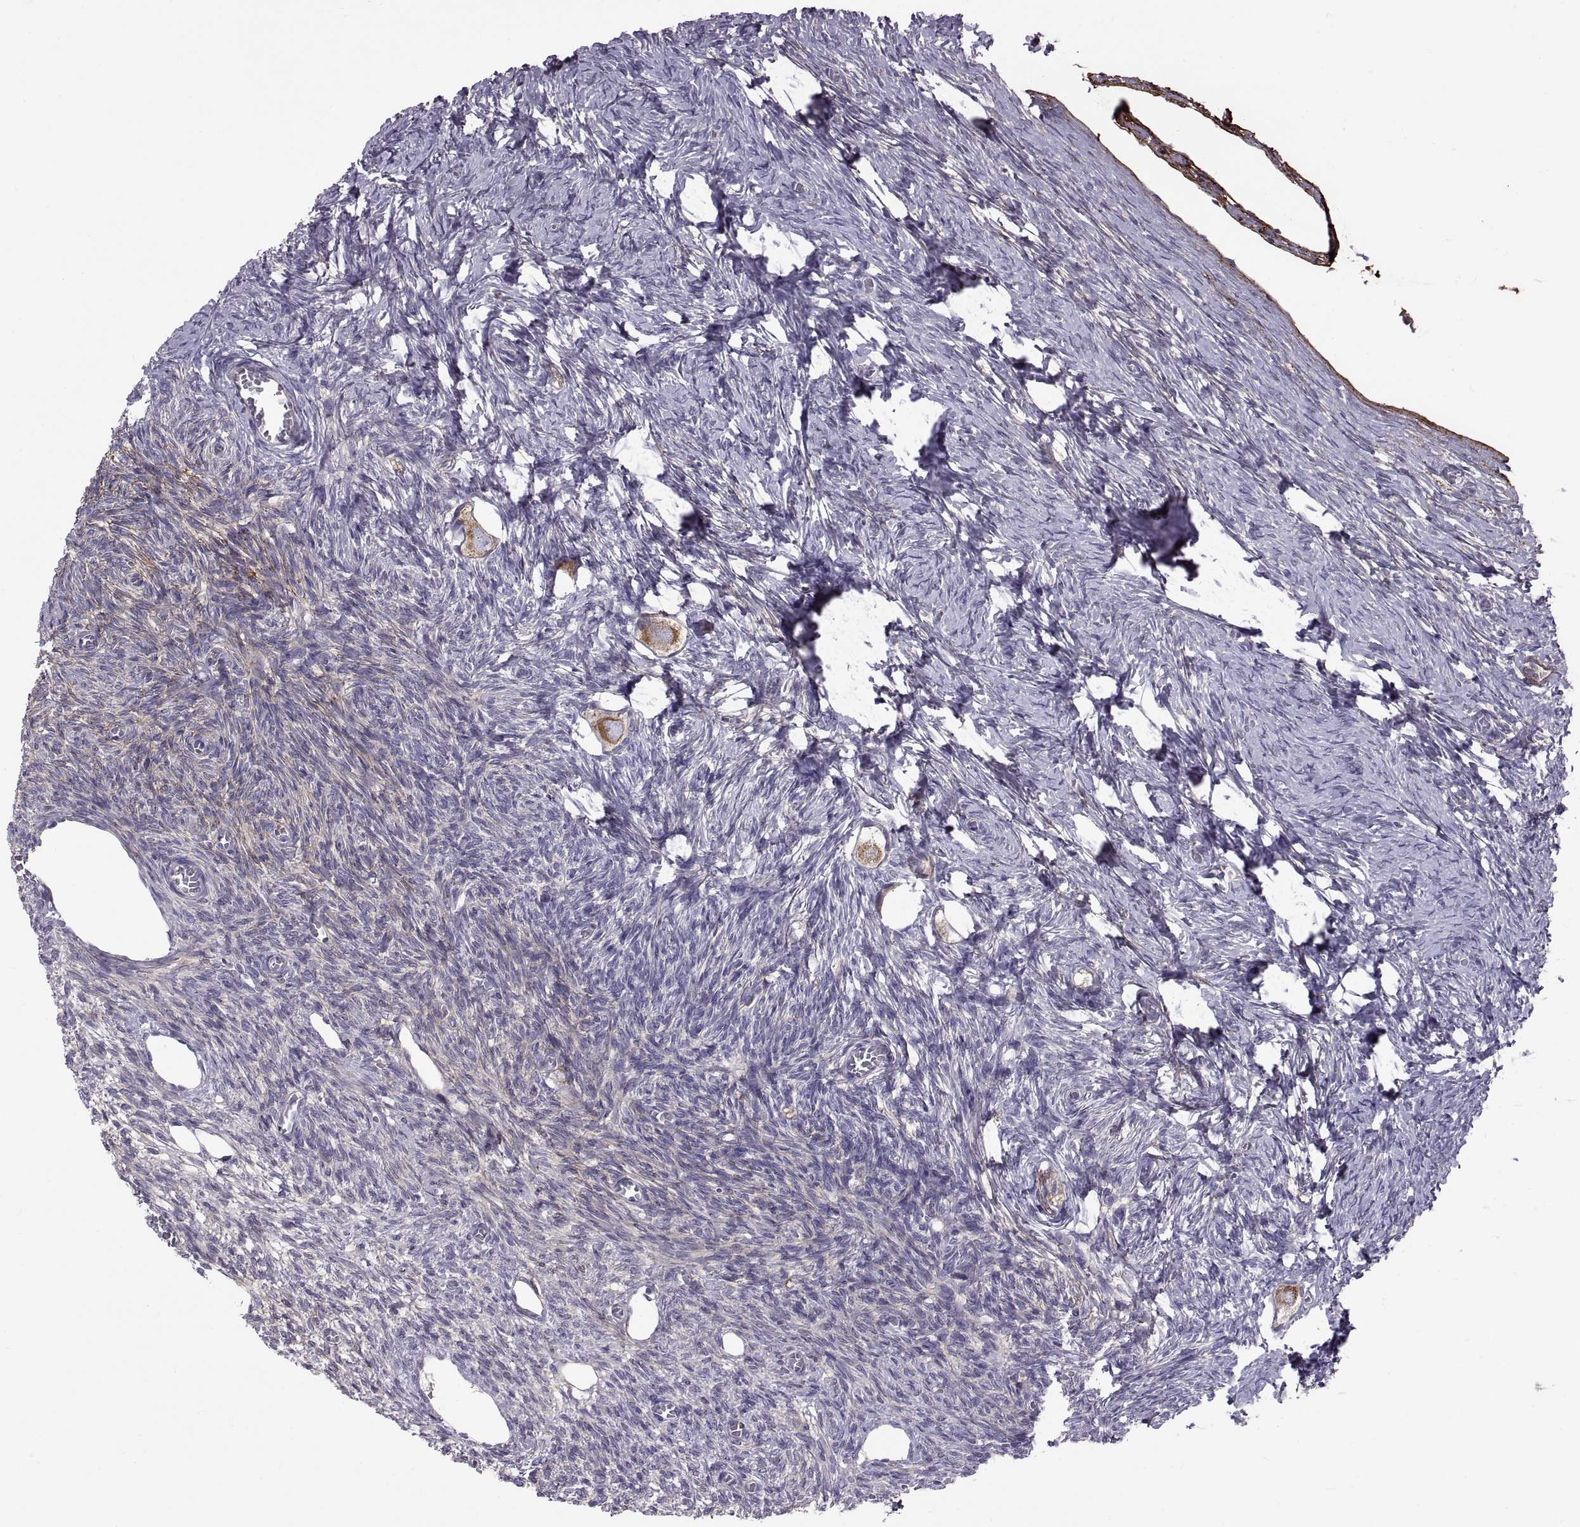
{"staining": {"intensity": "strong", "quantity": "25%-75%", "location": "cytoplasmic/membranous"}, "tissue": "ovary", "cell_type": "Follicle cells", "image_type": "normal", "snomed": [{"axis": "morphology", "description": "Normal tissue, NOS"}, {"axis": "topography", "description": "Ovary"}], "caption": "Ovary stained with IHC displays strong cytoplasmic/membranous staining in about 25%-75% of follicle cells. The protein of interest is shown in brown color, while the nuclei are stained blue.", "gene": "EMILIN2", "patient": {"sex": "female", "age": 27}}